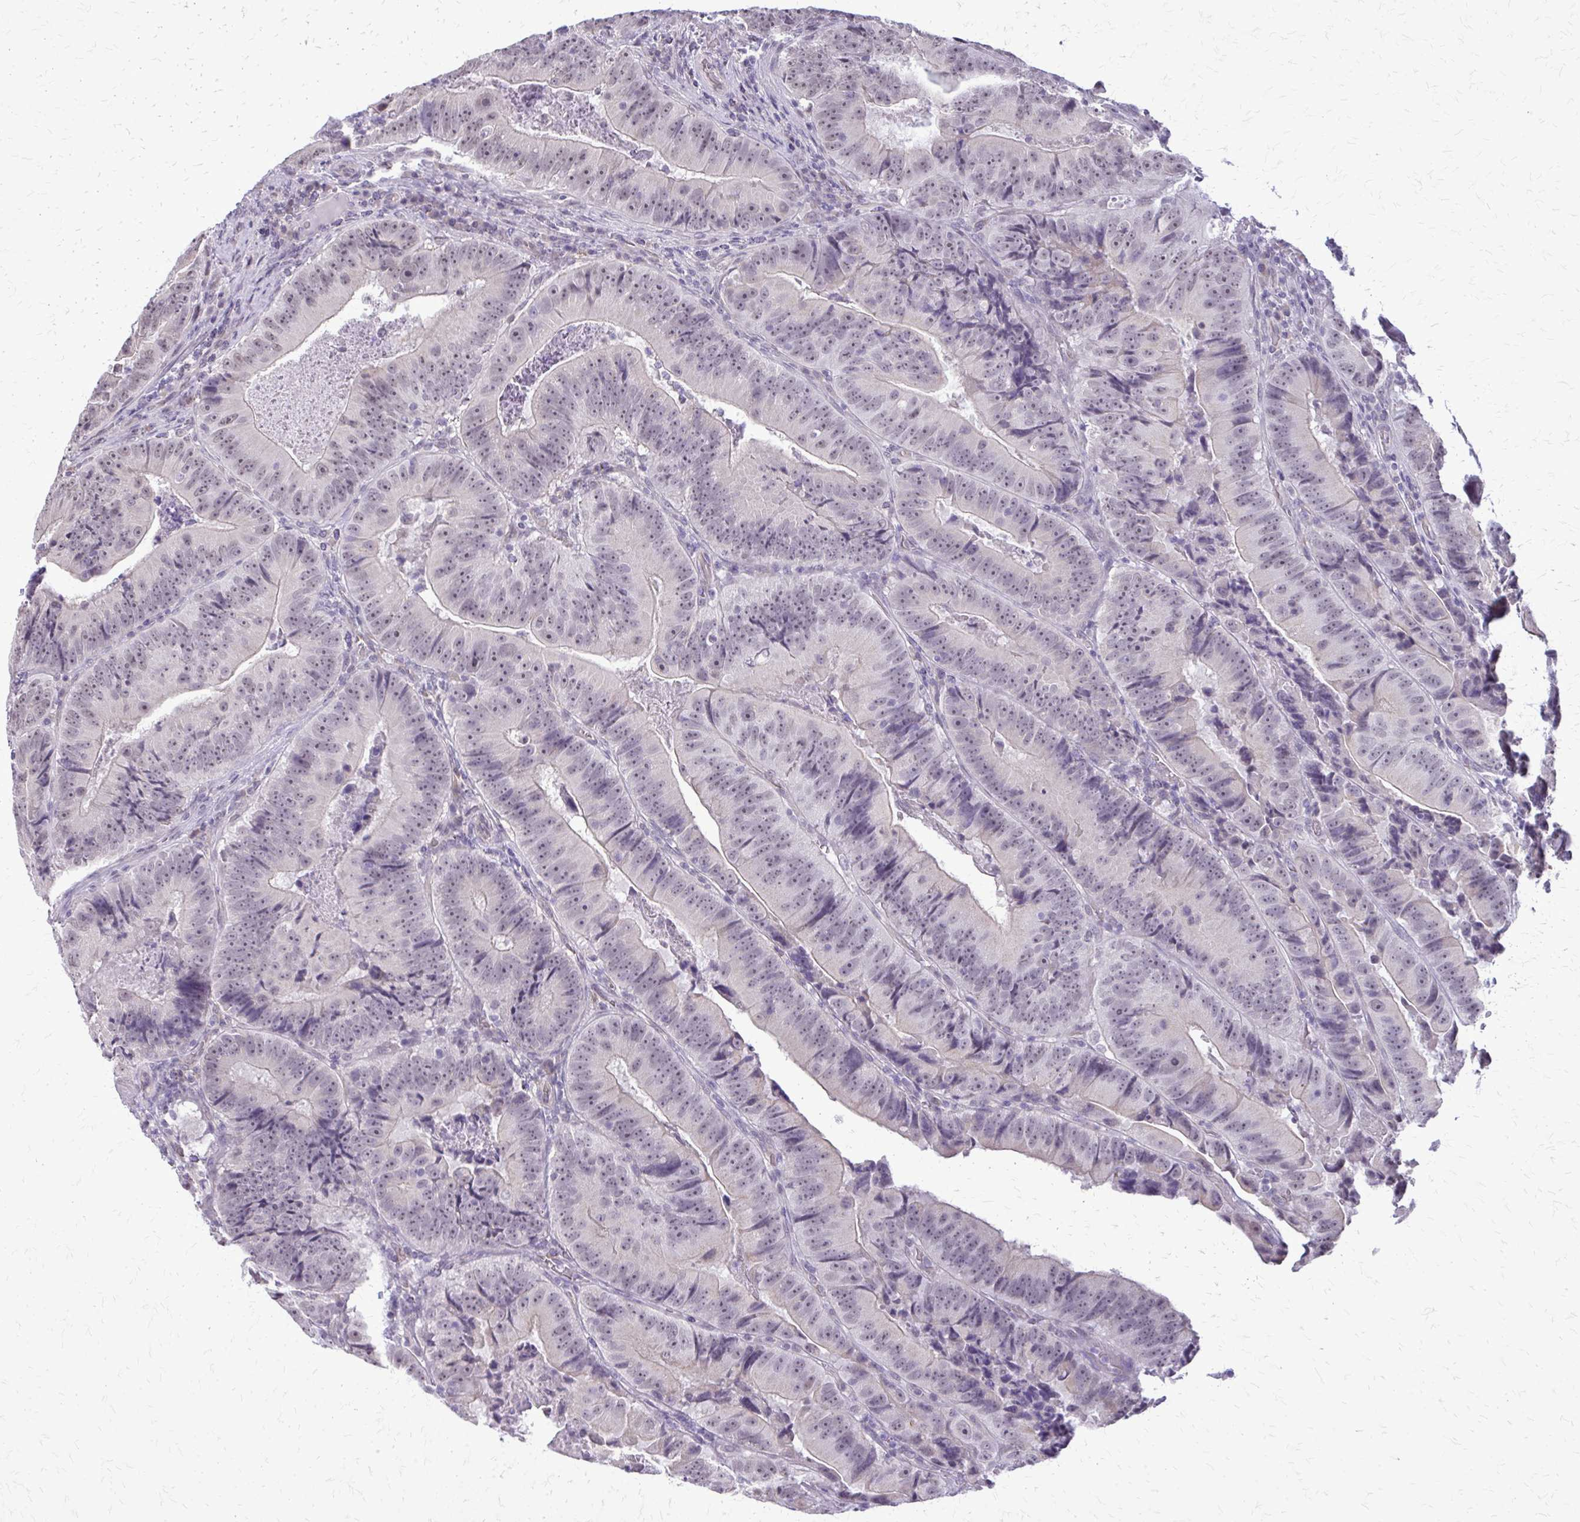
{"staining": {"intensity": "moderate", "quantity": "<25%", "location": "nuclear"}, "tissue": "colorectal cancer", "cell_type": "Tumor cells", "image_type": "cancer", "snomed": [{"axis": "morphology", "description": "Adenocarcinoma, NOS"}, {"axis": "topography", "description": "Colon"}], "caption": "An immunohistochemistry micrograph of tumor tissue is shown. Protein staining in brown shows moderate nuclear positivity in colorectal cancer (adenocarcinoma) within tumor cells. Immunohistochemistry (ihc) stains the protein of interest in brown and the nuclei are stained blue.", "gene": "PLCB1", "patient": {"sex": "female", "age": 86}}